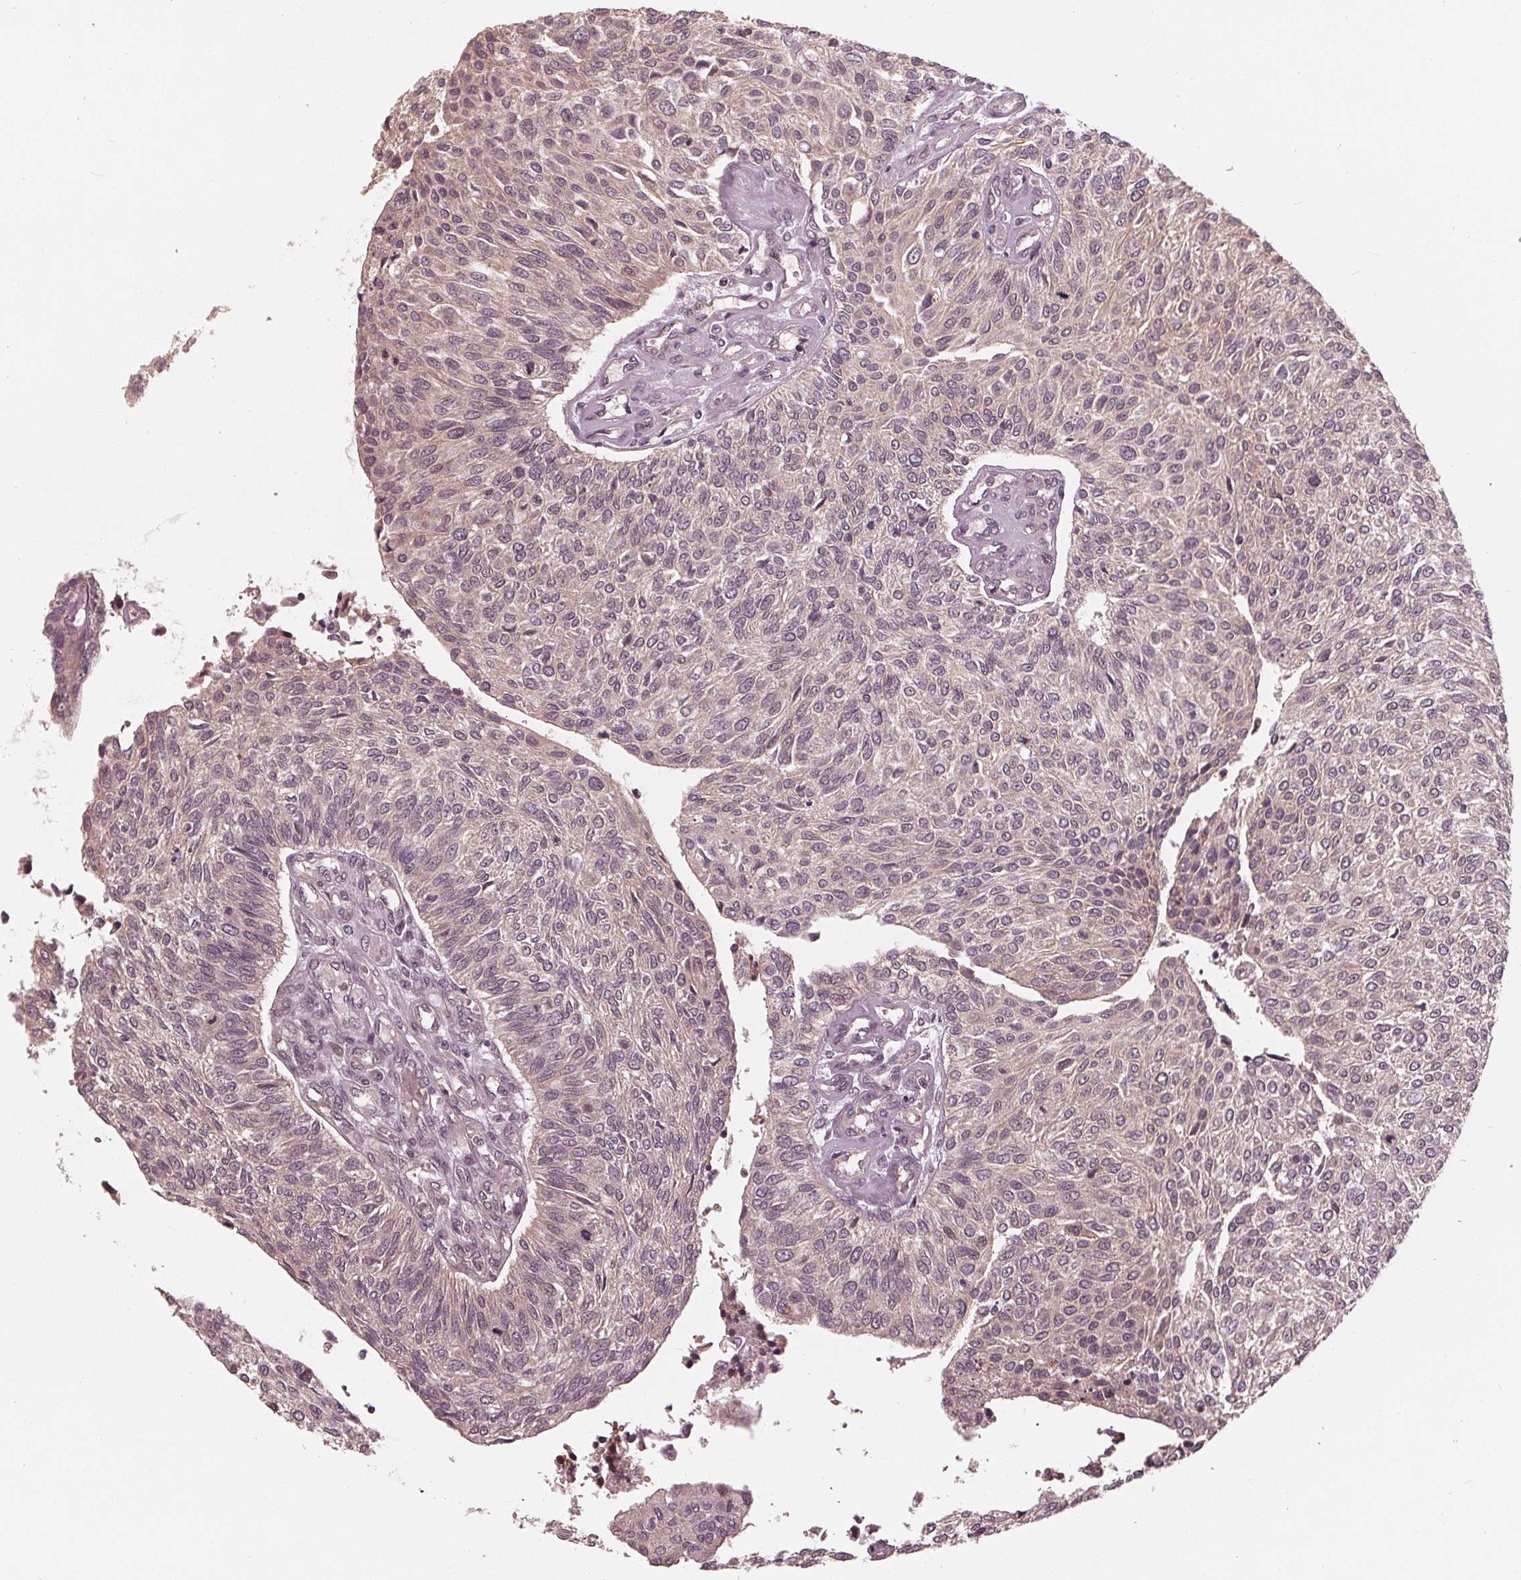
{"staining": {"intensity": "weak", "quantity": "<25%", "location": "cytoplasmic/membranous"}, "tissue": "urothelial cancer", "cell_type": "Tumor cells", "image_type": "cancer", "snomed": [{"axis": "morphology", "description": "Urothelial carcinoma, NOS"}, {"axis": "topography", "description": "Urinary bladder"}], "caption": "This is an immunohistochemistry (IHC) photomicrograph of human transitional cell carcinoma. There is no staining in tumor cells.", "gene": "ZNF471", "patient": {"sex": "male", "age": 55}}